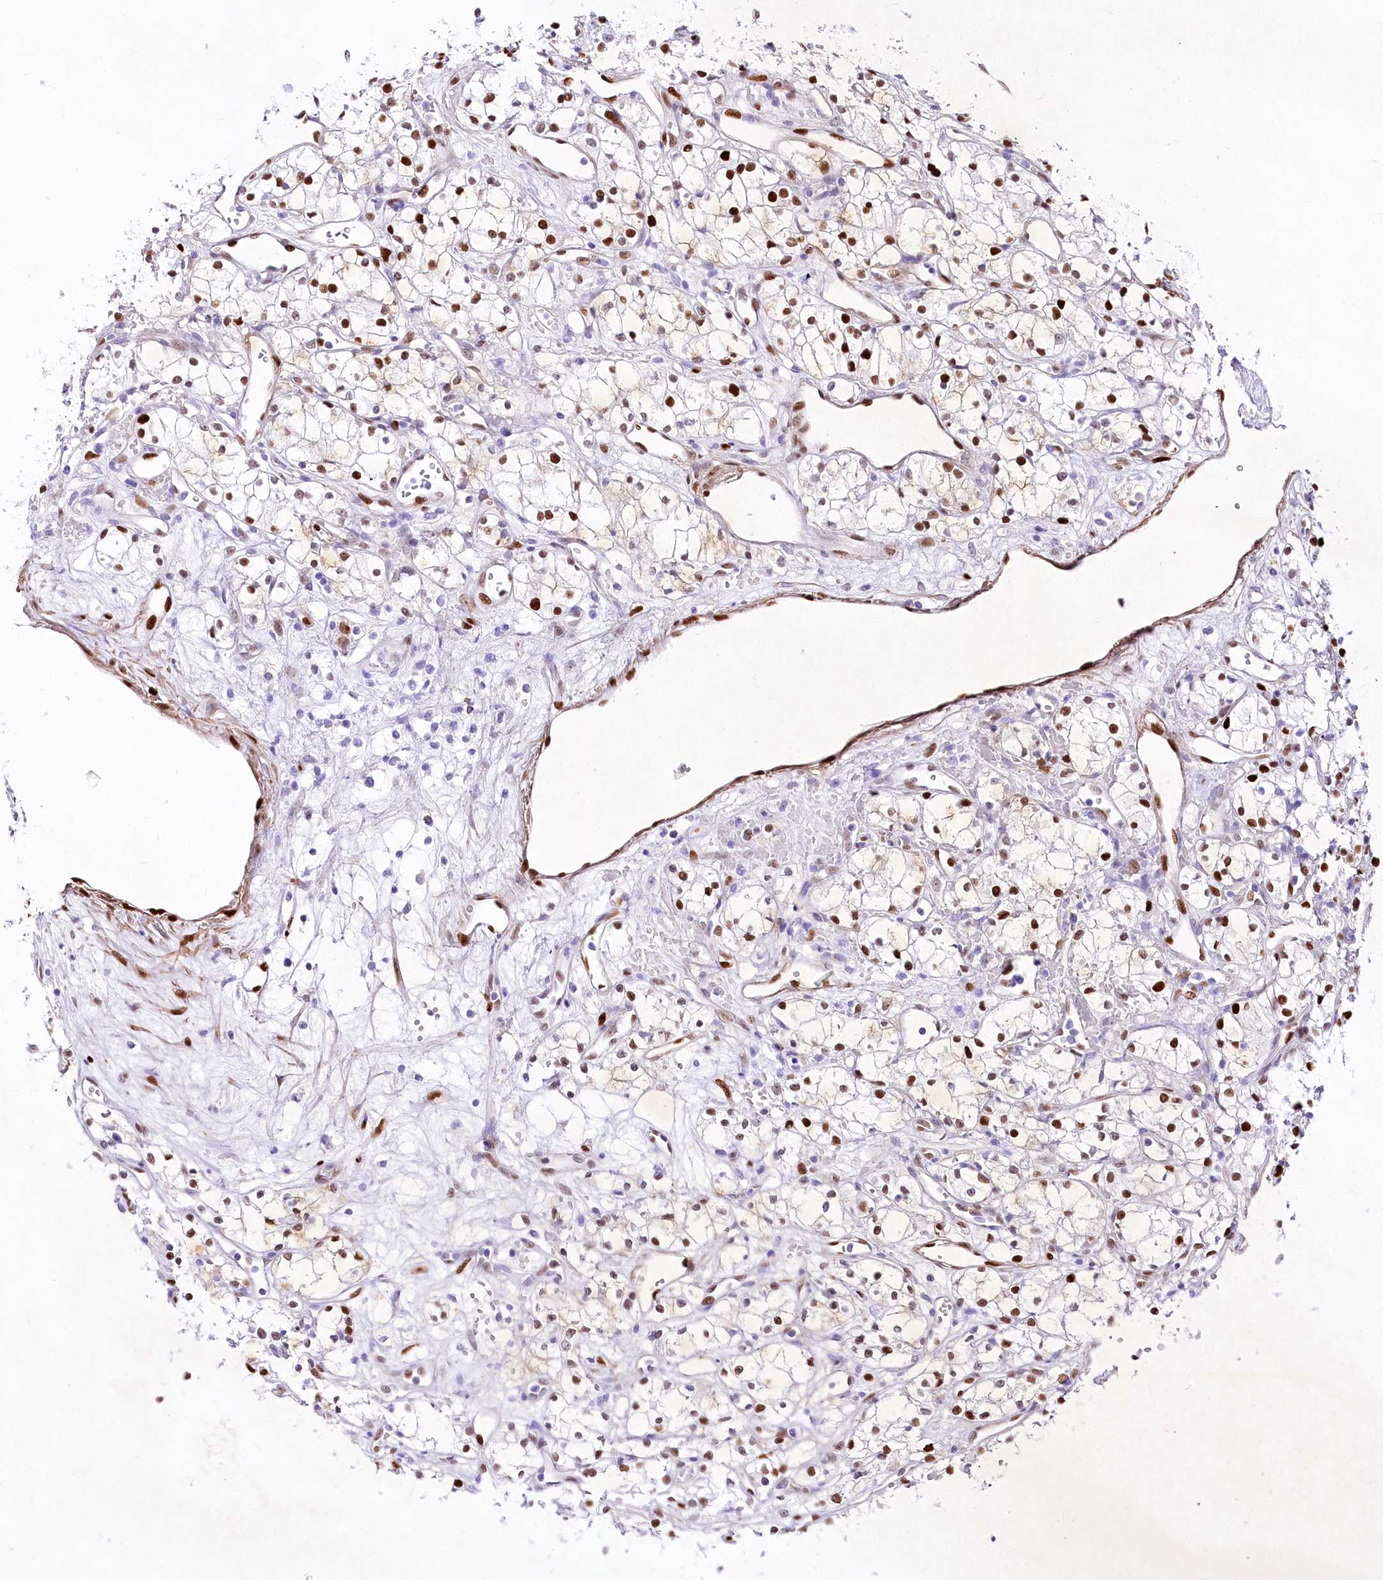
{"staining": {"intensity": "moderate", "quantity": "25%-75%", "location": "nuclear"}, "tissue": "renal cancer", "cell_type": "Tumor cells", "image_type": "cancer", "snomed": [{"axis": "morphology", "description": "Adenocarcinoma, NOS"}, {"axis": "topography", "description": "Kidney"}], "caption": "Renal cancer (adenocarcinoma) stained with a protein marker exhibits moderate staining in tumor cells.", "gene": "PTMS", "patient": {"sex": "male", "age": 59}}